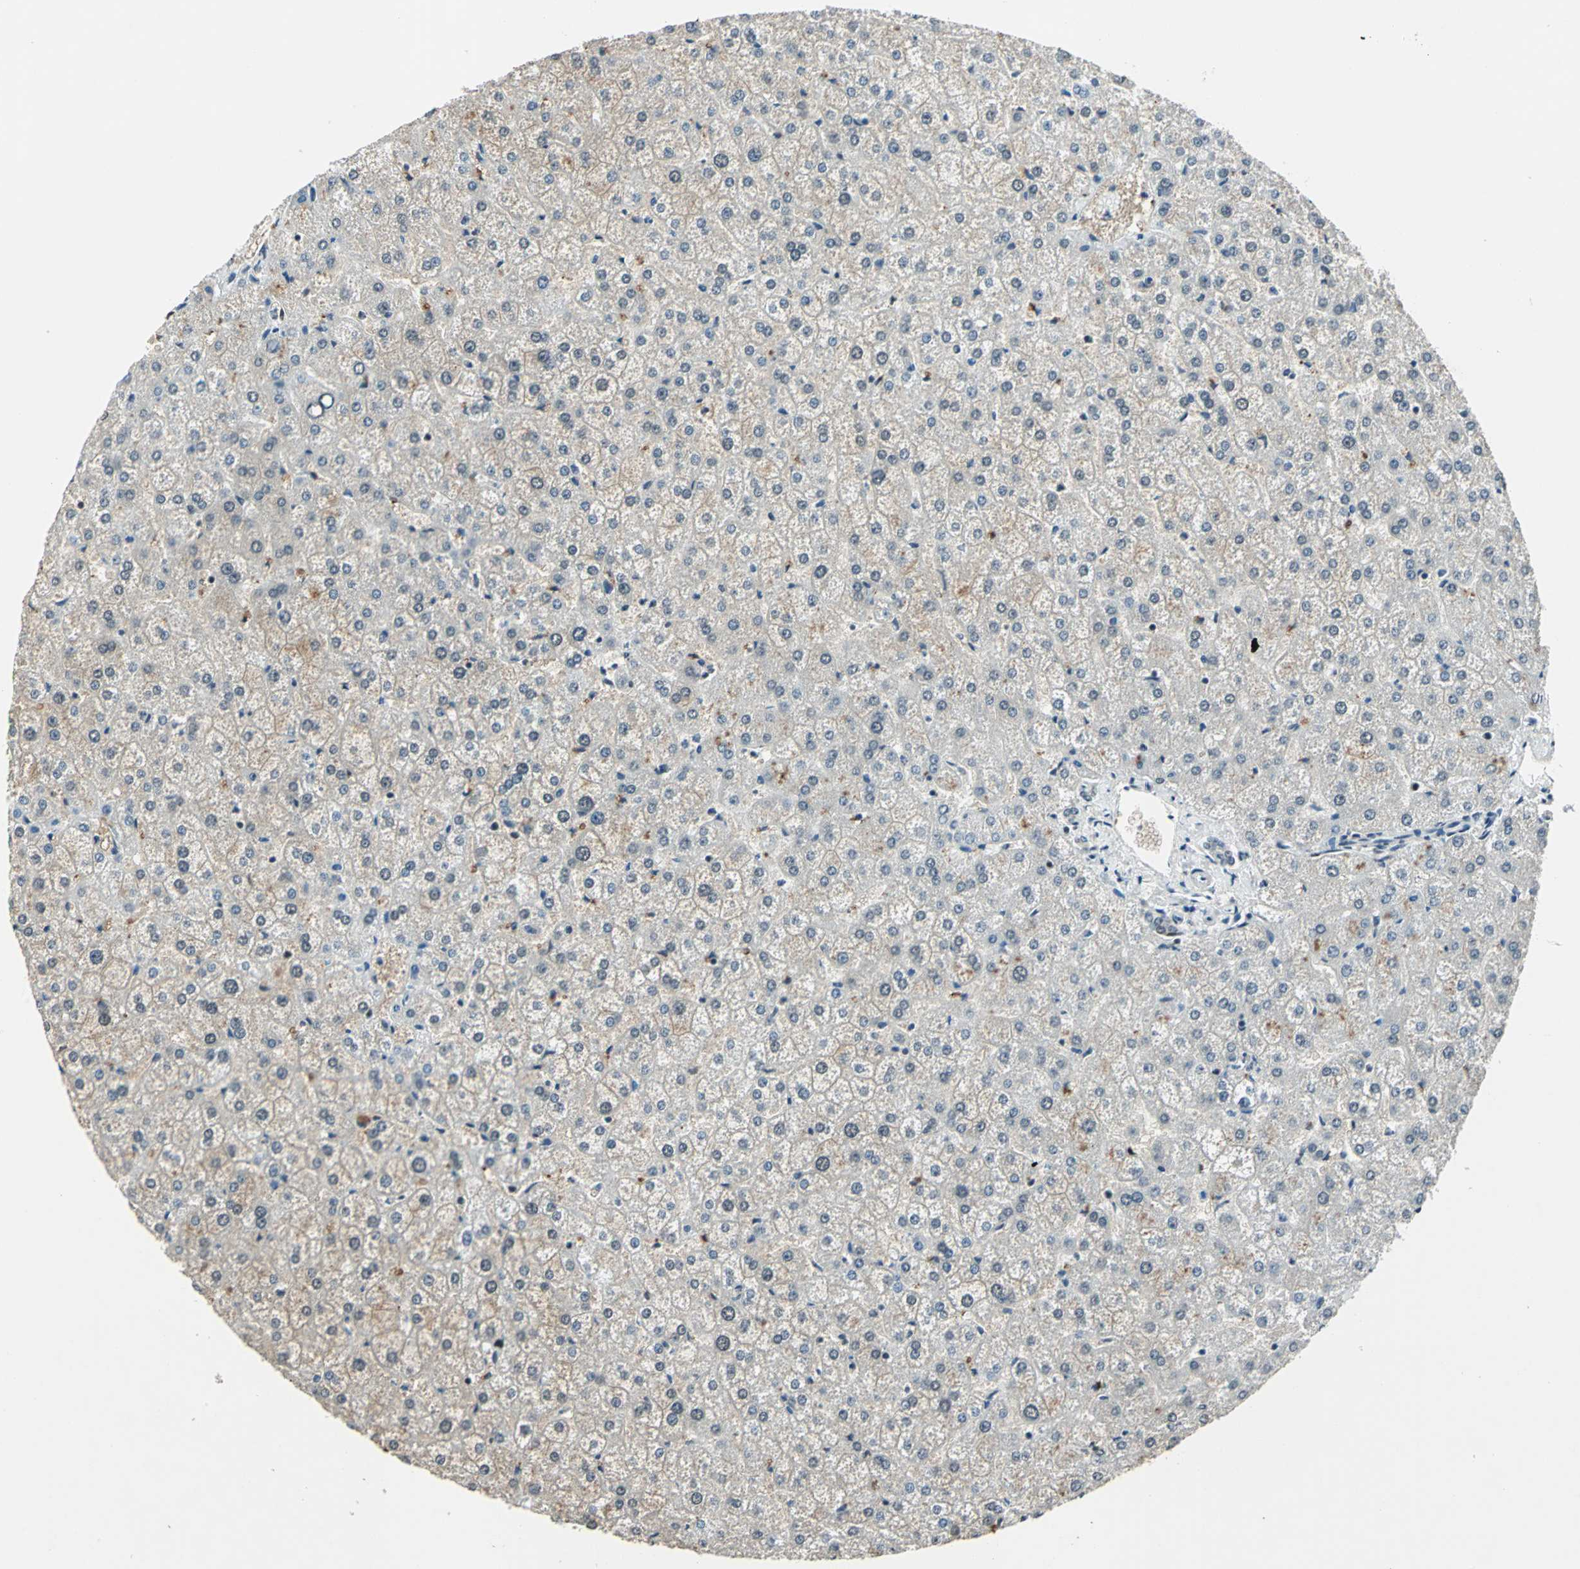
{"staining": {"intensity": "weak", "quantity": "<25%", "location": "nuclear"}, "tissue": "liver", "cell_type": "Cholangiocytes", "image_type": "normal", "snomed": [{"axis": "morphology", "description": "Normal tissue, NOS"}, {"axis": "topography", "description": "Liver"}], "caption": "Micrograph shows no protein expression in cholangiocytes of normal liver.", "gene": "KAT6B", "patient": {"sex": "female", "age": 32}}